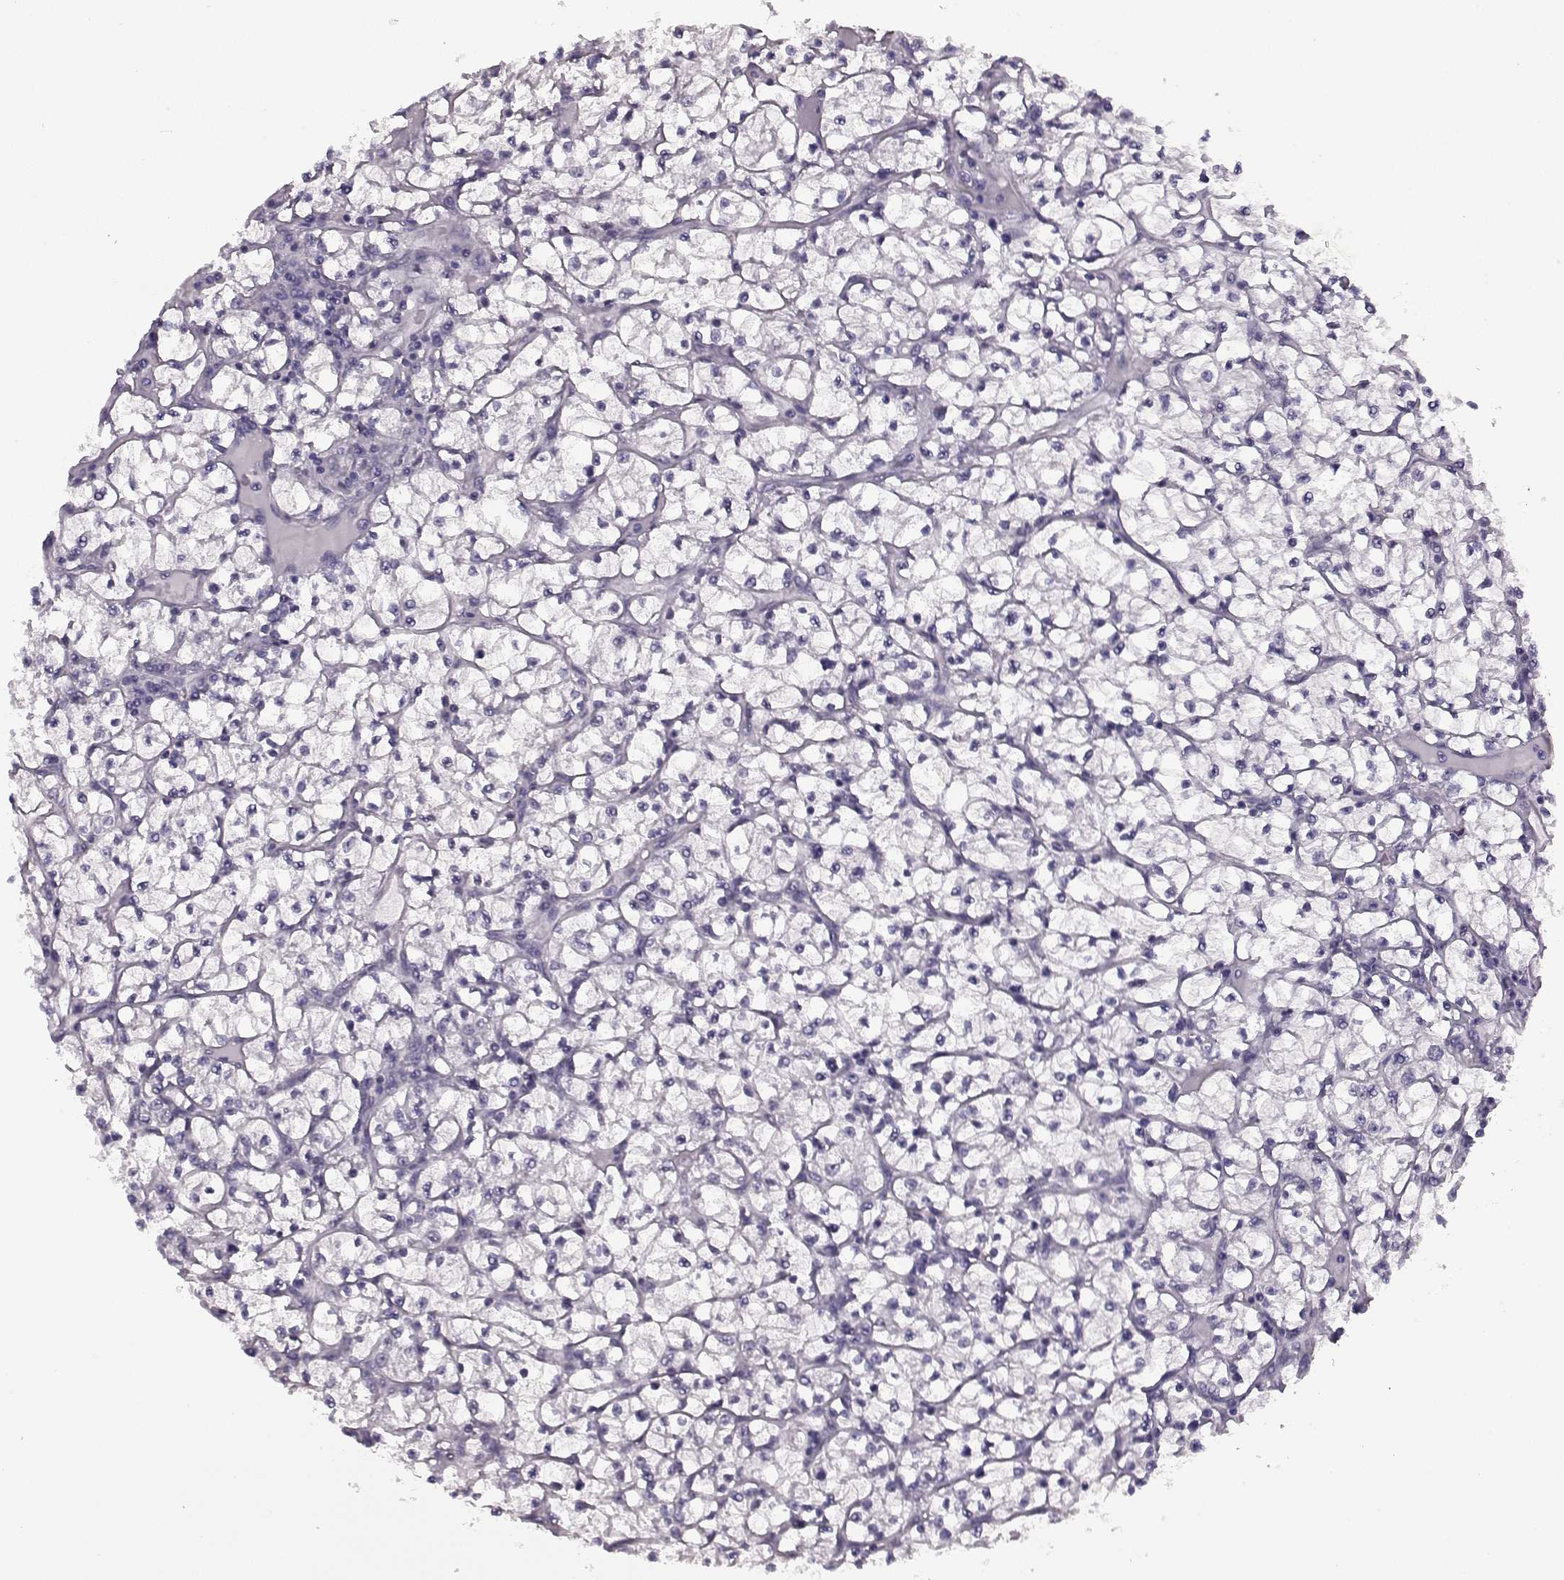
{"staining": {"intensity": "negative", "quantity": "none", "location": "none"}, "tissue": "renal cancer", "cell_type": "Tumor cells", "image_type": "cancer", "snomed": [{"axis": "morphology", "description": "Adenocarcinoma, NOS"}, {"axis": "topography", "description": "Kidney"}], "caption": "Human renal cancer stained for a protein using IHC shows no staining in tumor cells.", "gene": "AIPL1", "patient": {"sex": "female", "age": 64}}